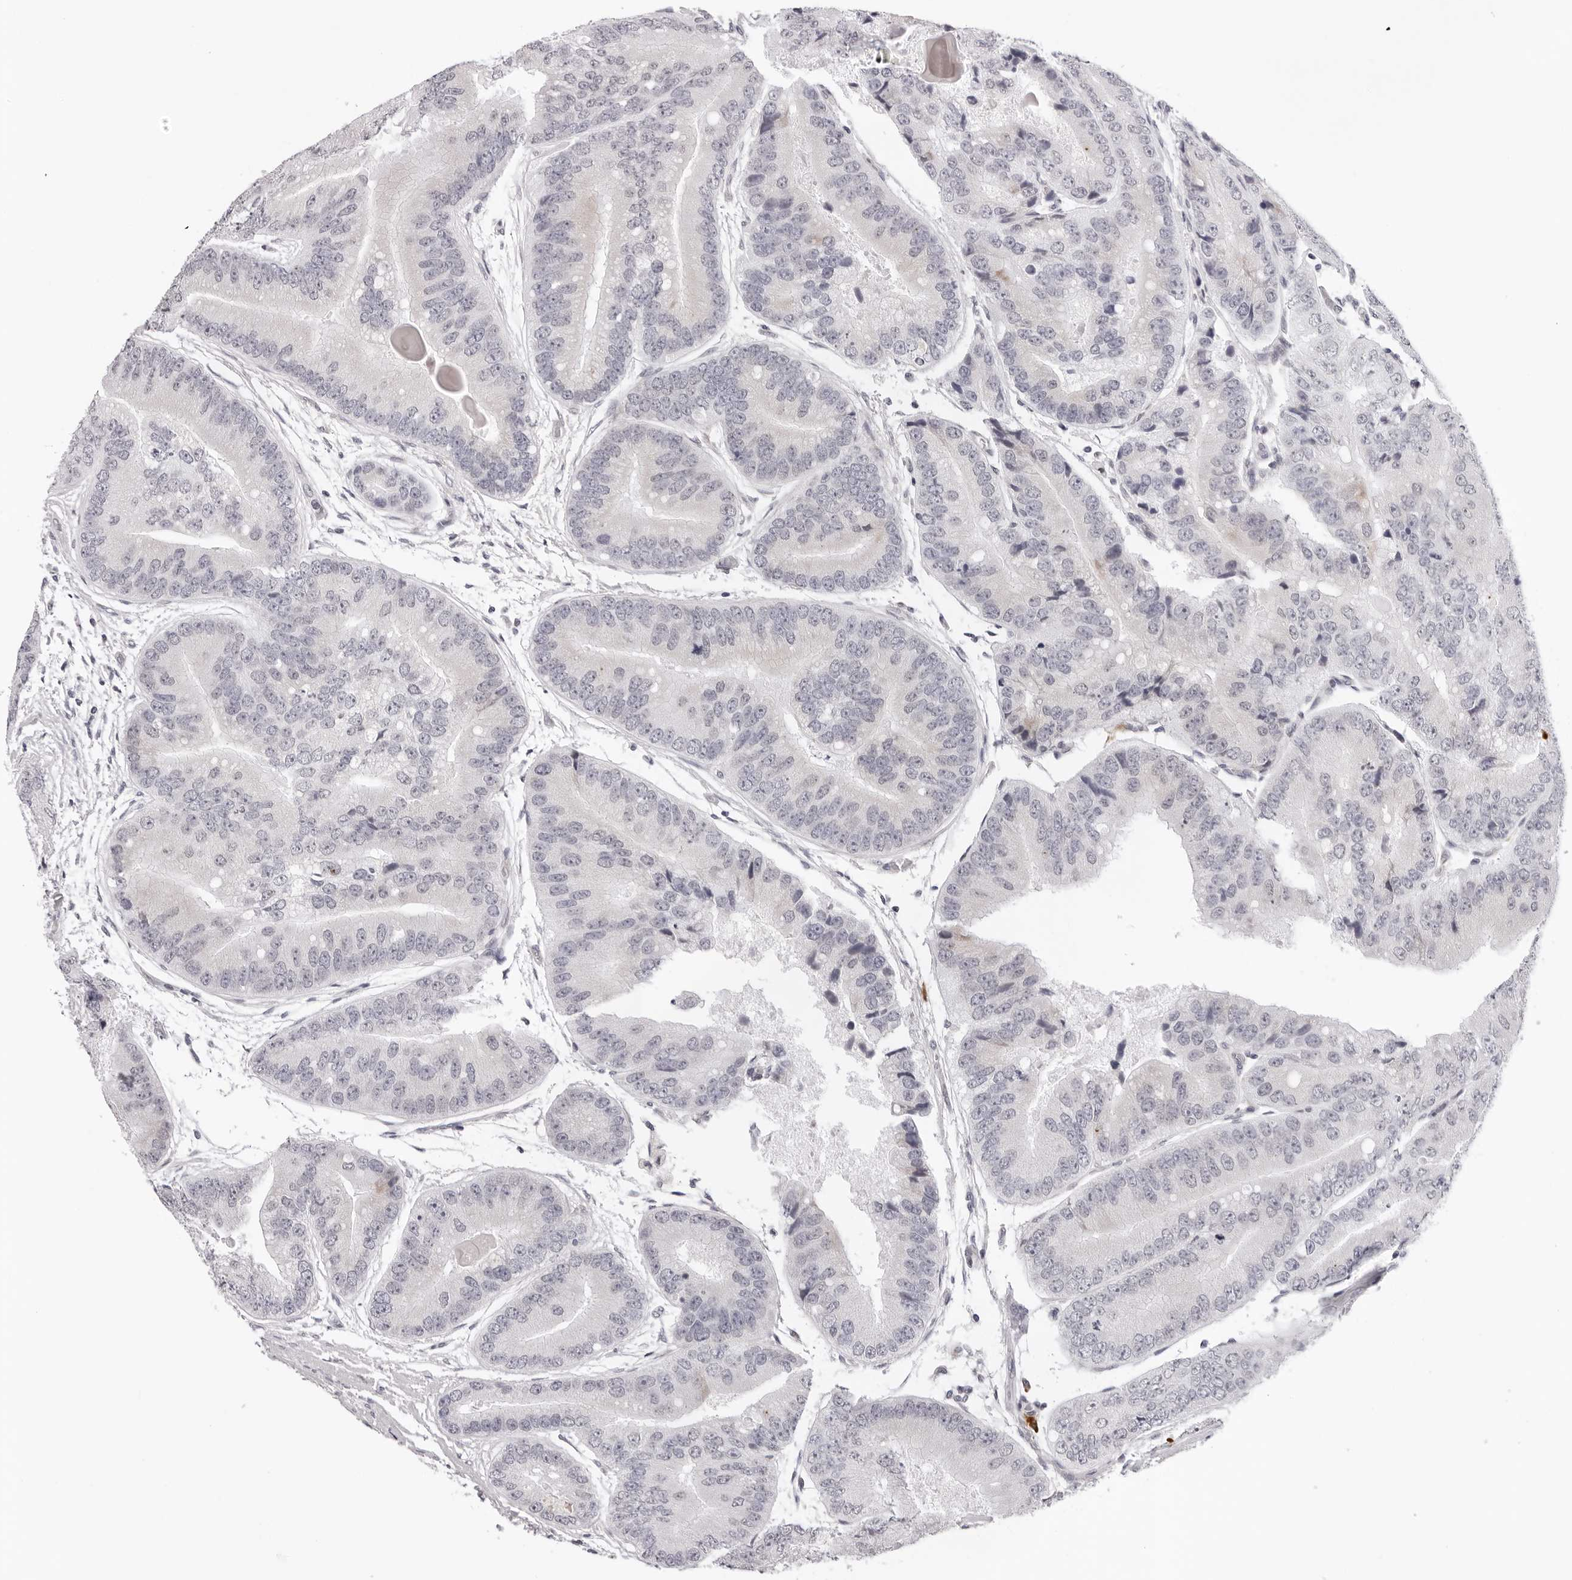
{"staining": {"intensity": "negative", "quantity": "none", "location": "none"}, "tissue": "prostate cancer", "cell_type": "Tumor cells", "image_type": "cancer", "snomed": [{"axis": "morphology", "description": "Adenocarcinoma, High grade"}, {"axis": "topography", "description": "Prostate"}], "caption": "Protein analysis of prostate adenocarcinoma (high-grade) reveals no significant positivity in tumor cells.", "gene": "IL17RA", "patient": {"sex": "male", "age": 70}}